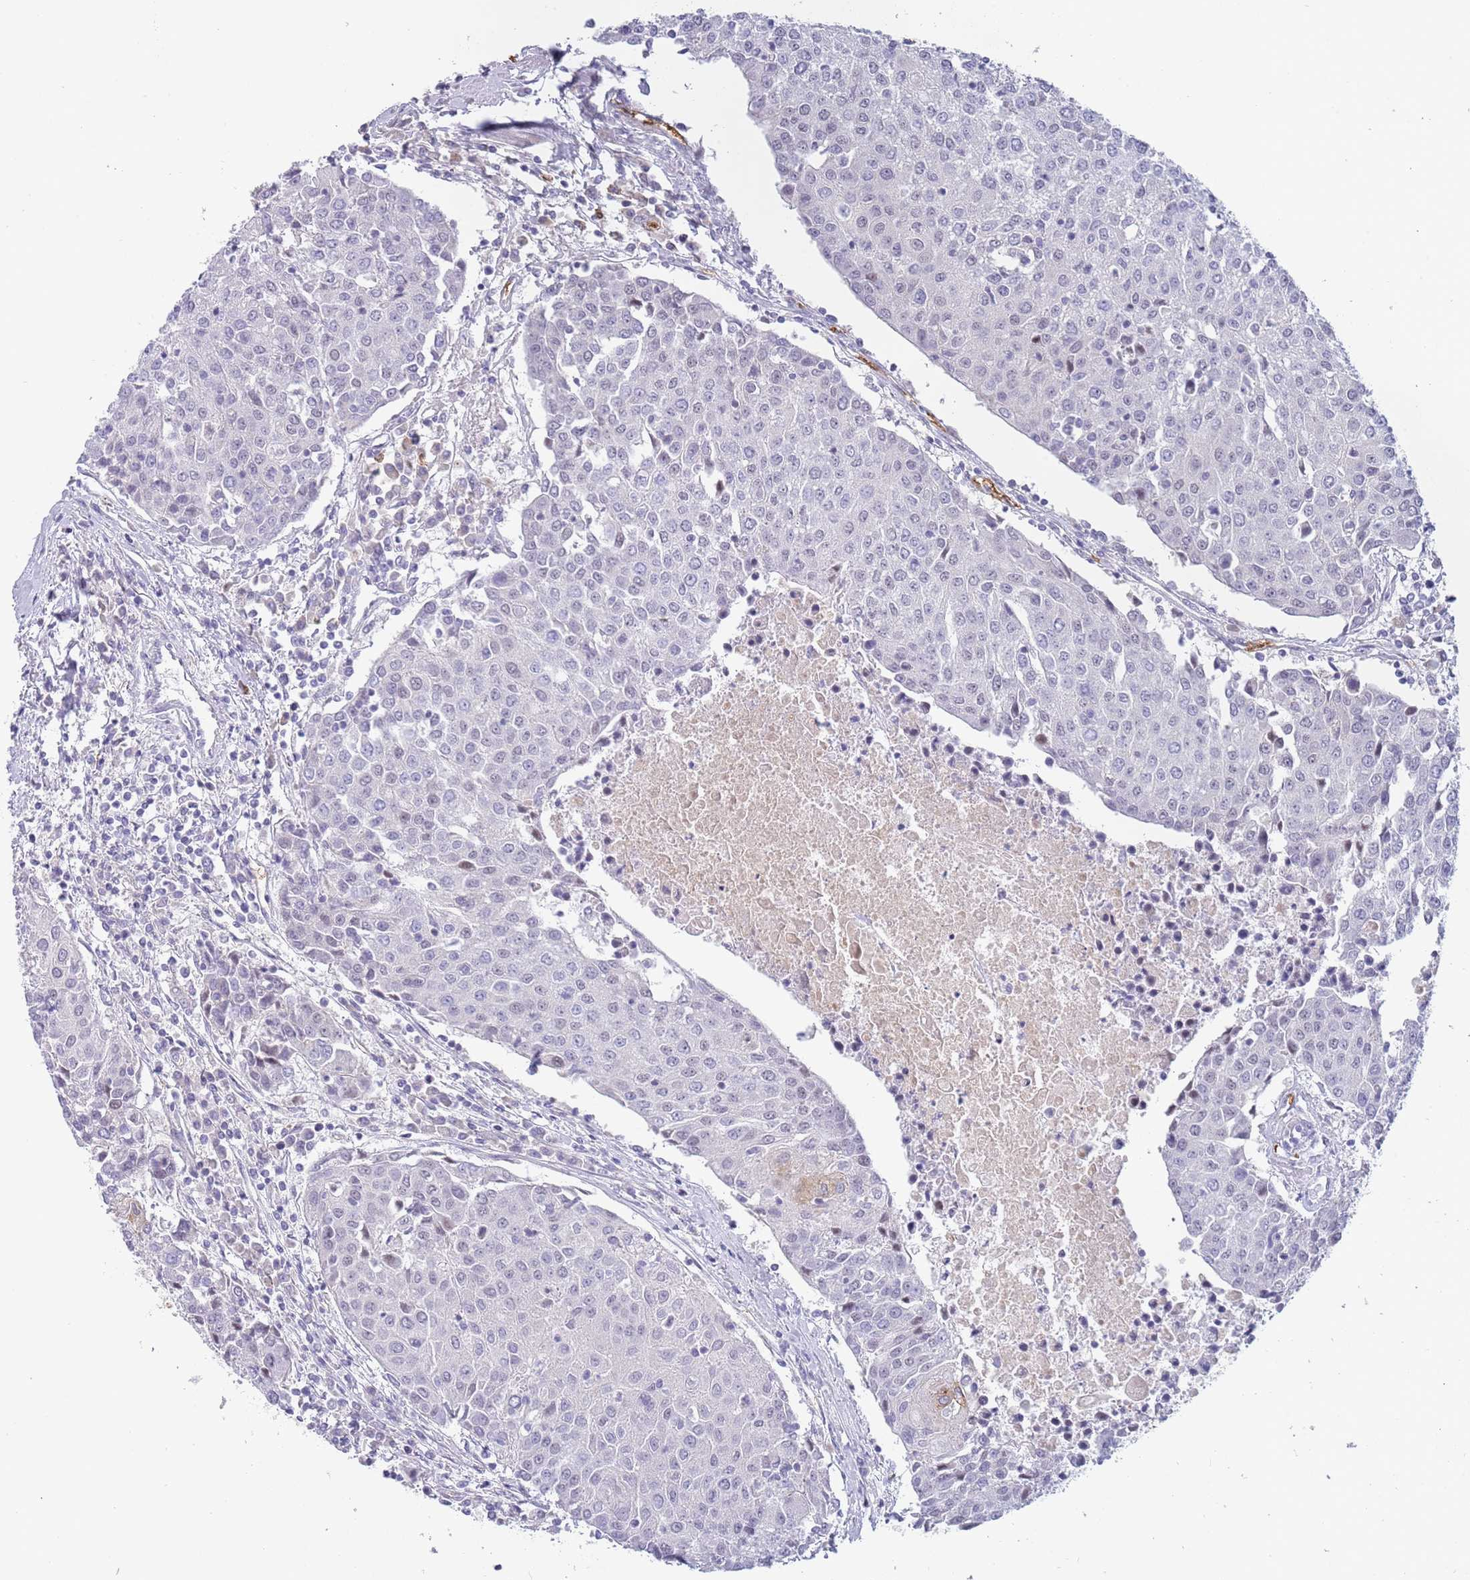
{"staining": {"intensity": "negative", "quantity": "none", "location": "none"}, "tissue": "urothelial cancer", "cell_type": "Tumor cells", "image_type": "cancer", "snomed": [{"axis": "morphology", "description": "Urothelial carcinoma, High grade"}, {"axis": "topography", "description": "Urinary bladder"}], "caption": "Micrograph shows no protein expression in tumor cells of urothelial carcinoma (high-grade) tissue. The staining was performed using DAB to visualize the protein expression in brown, while the nuclei were stained in blue with hematoxylin (Magnification: 20x).", "gene": "LYPD6B", "patient": {"sex": "female", "age": 85}}